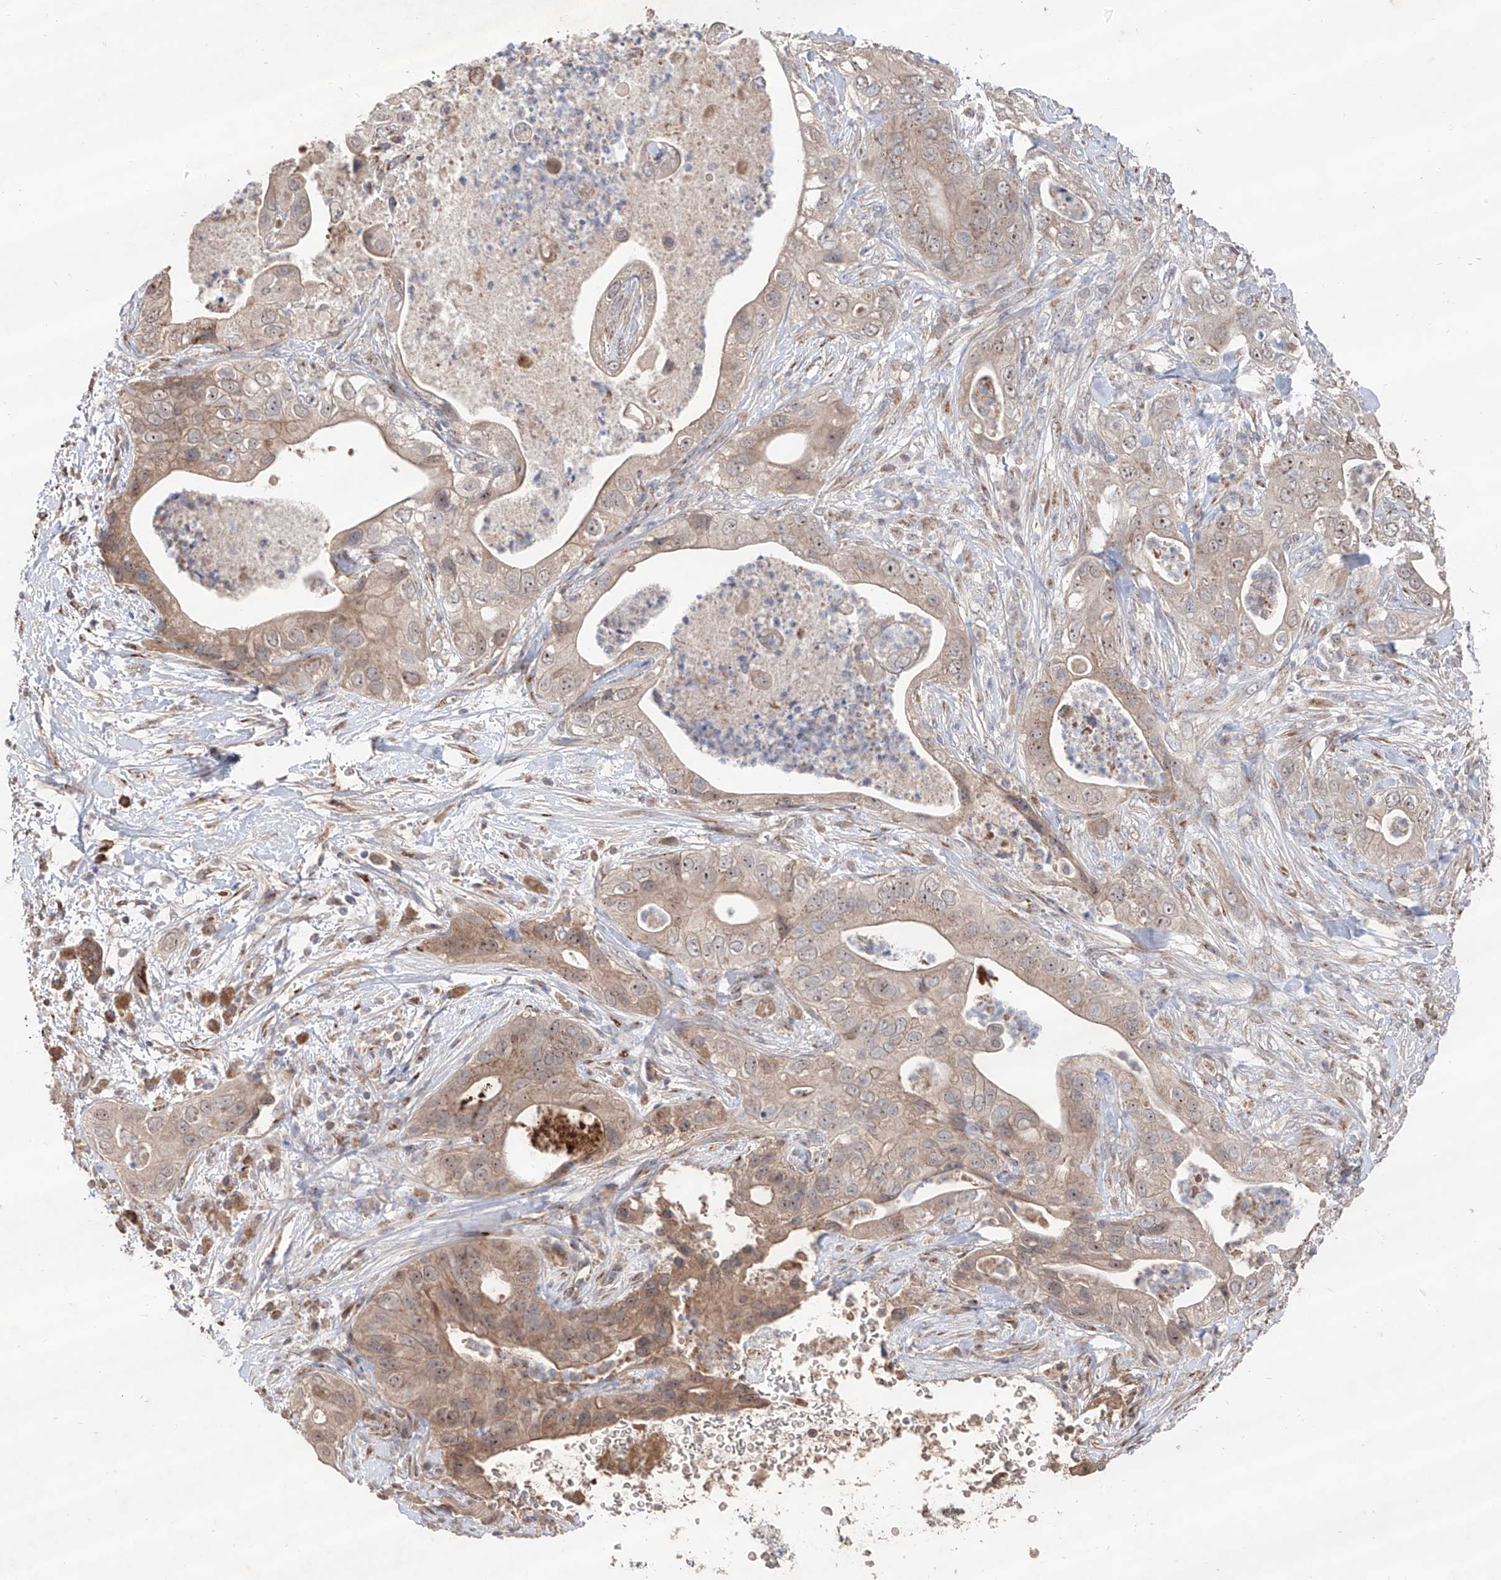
{"staining": {"intensity": "weak", "quantity": ">75%", "location": "cytoplasmic/membranous,nuclear"}, "tissue": "pancreatic cancer", "cell_type": "Tumor cells", "image_type": "cancer", "snomed": [{"axis": "morphology", "description": "Adenocarcinoma, NOS"}, {"axis": "topography", "description": "Pancreas"}], "caption": "This photomicrograph reveals pancreatic cancer stained with IHC to label a protein in brown. The cytoplasmic/membranous and nuclear of tumor cells show weak positivity for the protein. Nuclei are counter-stained blue.", "gene": "EDN1", "patient": {"sex": "female", "age": 78}}